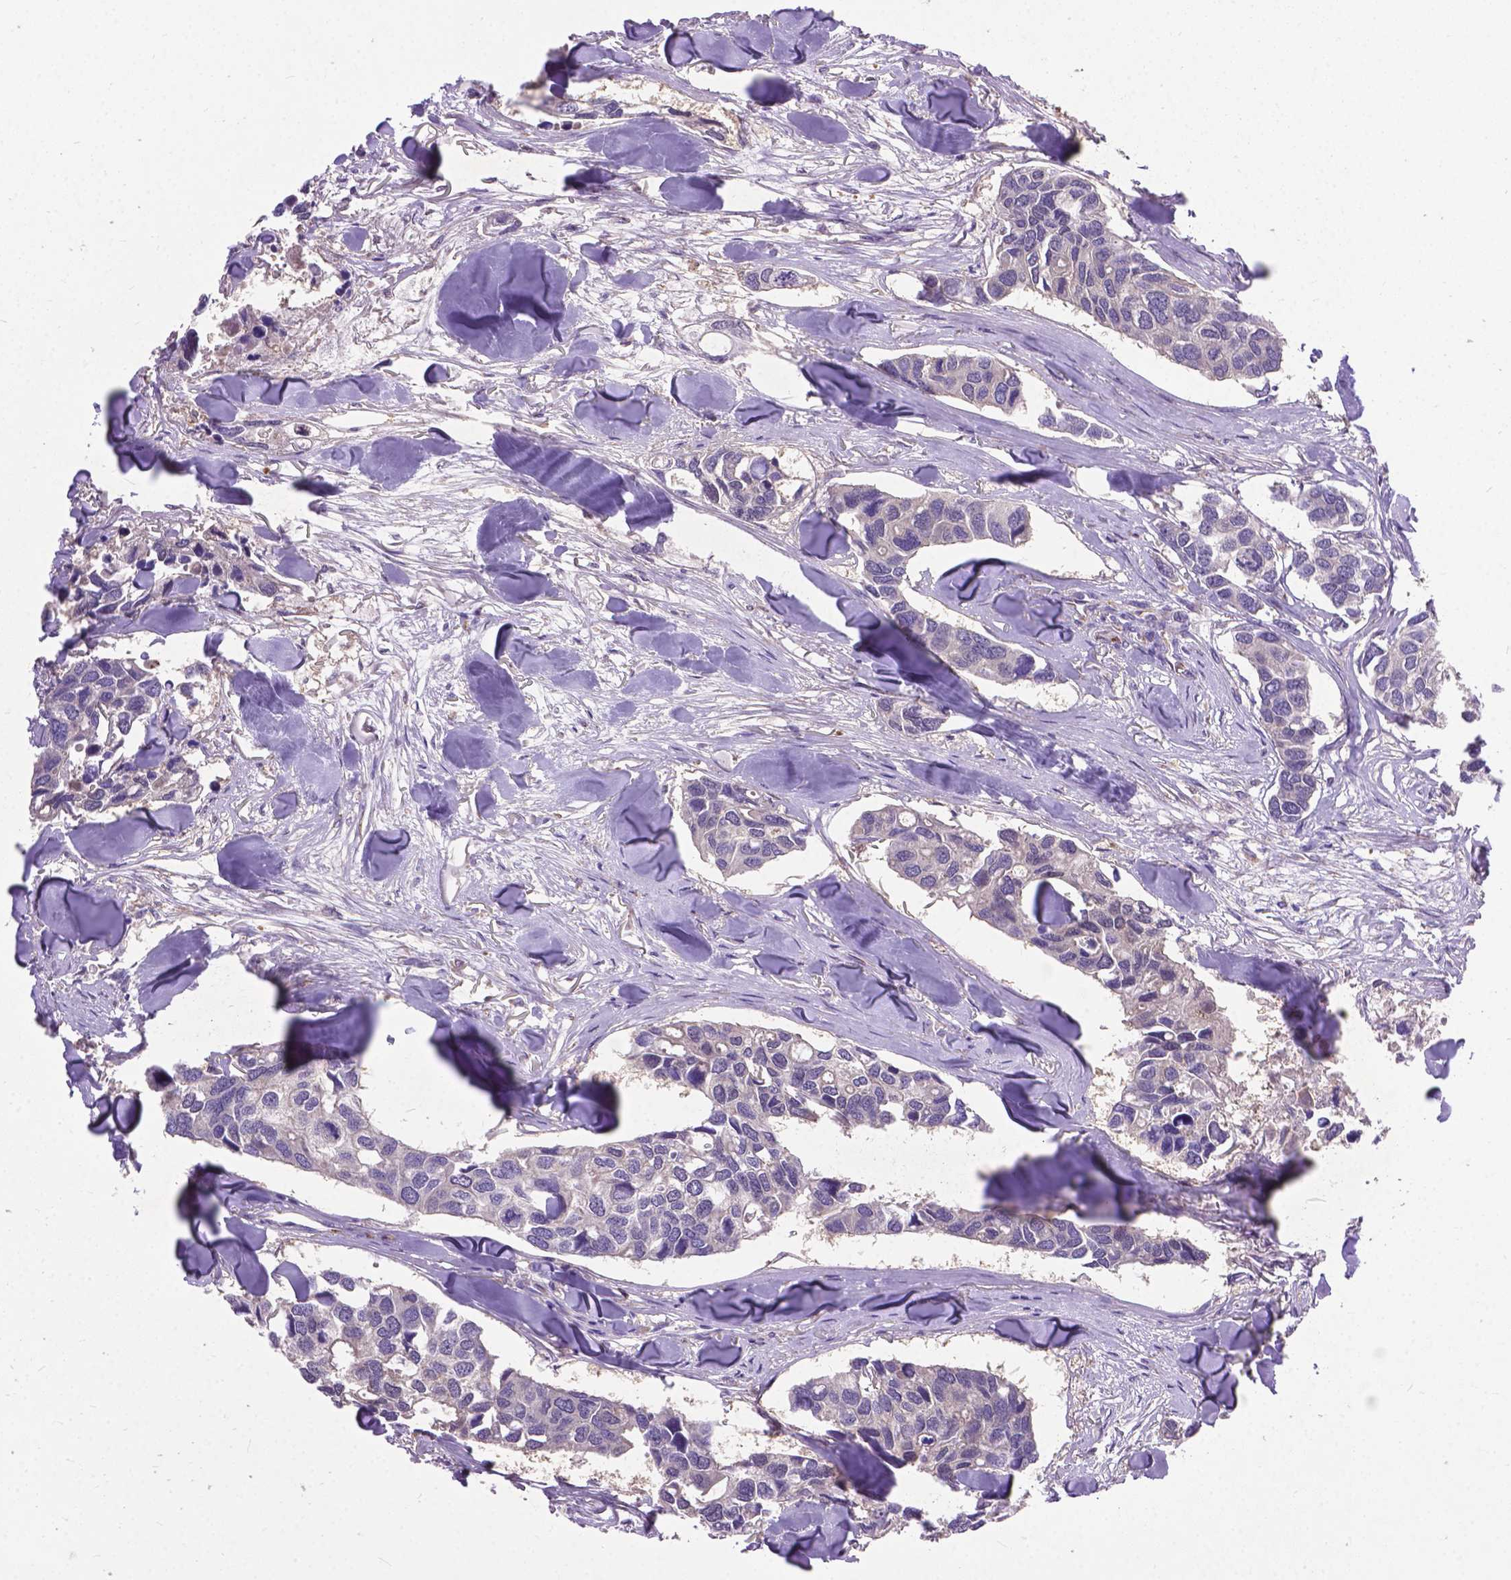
{"staining": {"intensity": "negative", "quantity": "none", "location": "none"}, "tissue": "breast cancer", "cell_type": "Tumor cells", "image_type": "cancer", "snomed": [{"axis": "morphology", "description": "Duct carcinoma"}, {"axis": "topography", "description": "Breast"}], "caption": "Immunohistochemistry photomicrograph of neoplastic tissue: human breast cancer stained with DAB (3,3'-diaminobenzidine) demonstrates no significant protein staining in tumor cells. (DAB (3,3'-diaminobenzidine) immunohistochemistry (IHC), high magnification).", "gene": "ZNF337", "patient": {"sex": "female", "age": 83}}